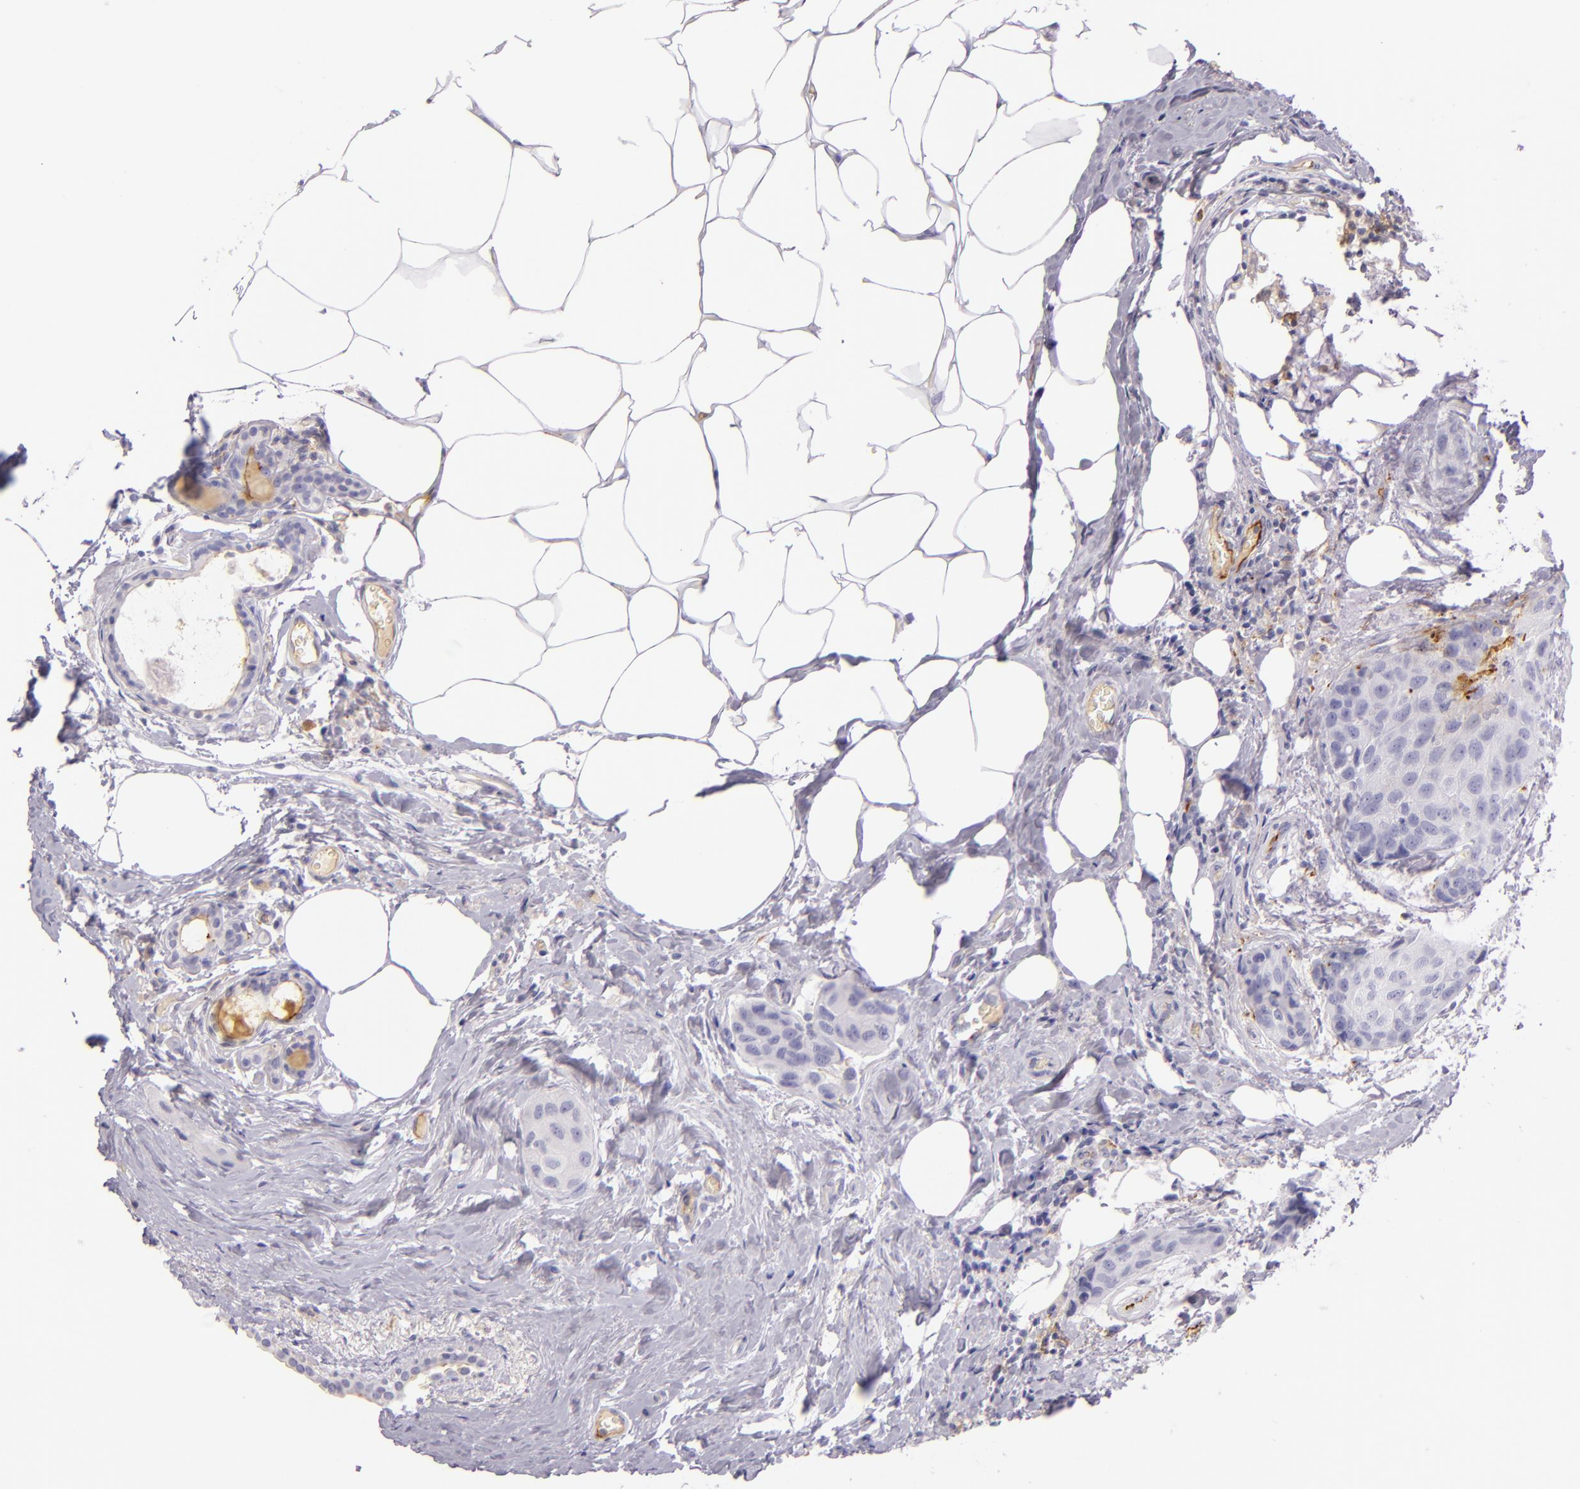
{"staining": {"intensity": "negative", "quantity": "none", "location": "none"}, "tissue": "breast cancer", "cell_type": "Tumor cells", "image_type": "cancer", "snomed": [{"axis": "morphology", "description": "Duct carcinoma"}, {"axis": "topography", "description": "Breast"}], "caption": "Immunohistochemistry of breast cancer (intraductal carcinoma) displays no expression in tumor cells. The staining was performed using DAB to visualize the protein expression in brown, while the nuclei were stained in blue with hematoxylin (Magnification: 20x).", "gene": "ICAM1", "patient": {"sex": "female", "age": 68}}